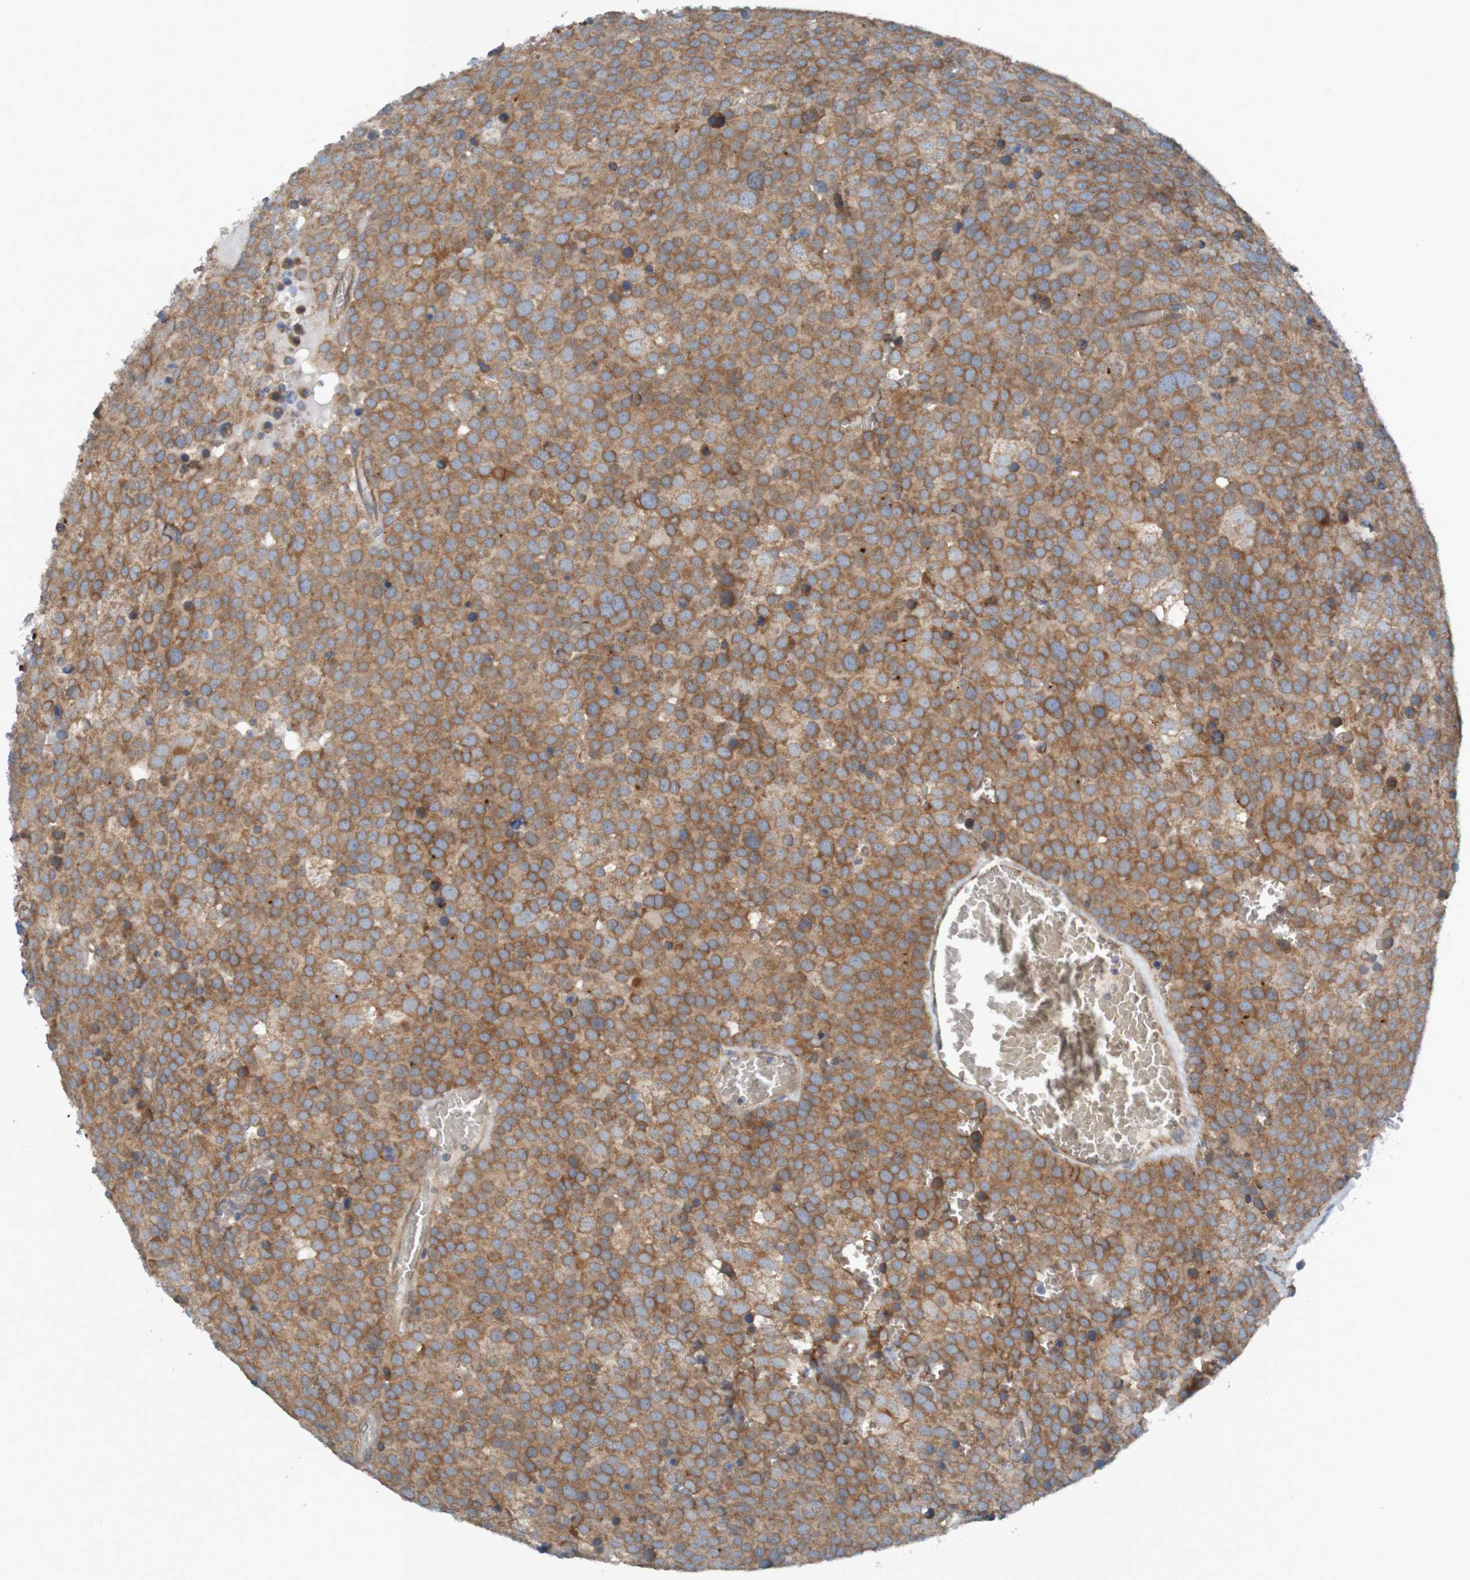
{"staining": {"intensity": "moderate", "quantity": ">75%", "location": "cytoplasmic/membranous"}, "tissue": "testis cancer", "cell_type": "Tumor cells", "image_type": "cancer", "snomed": [{"axis": "morphology", "description": "Seminoma, NOS"}, {"axis": "topography", "description": "Testis"}], "caption": "IHC (DAB) staining of human testis cancer exhibits moderate cytoplasmic/membranous protein positivity in about >75% of tumor cells. (DAB (3,3'-diaminobenzidine) = brown stain, brightfield microscopy at high magnification).", "gene": "DNAJC4", "patient": {"sex": "male", "age": 71}}